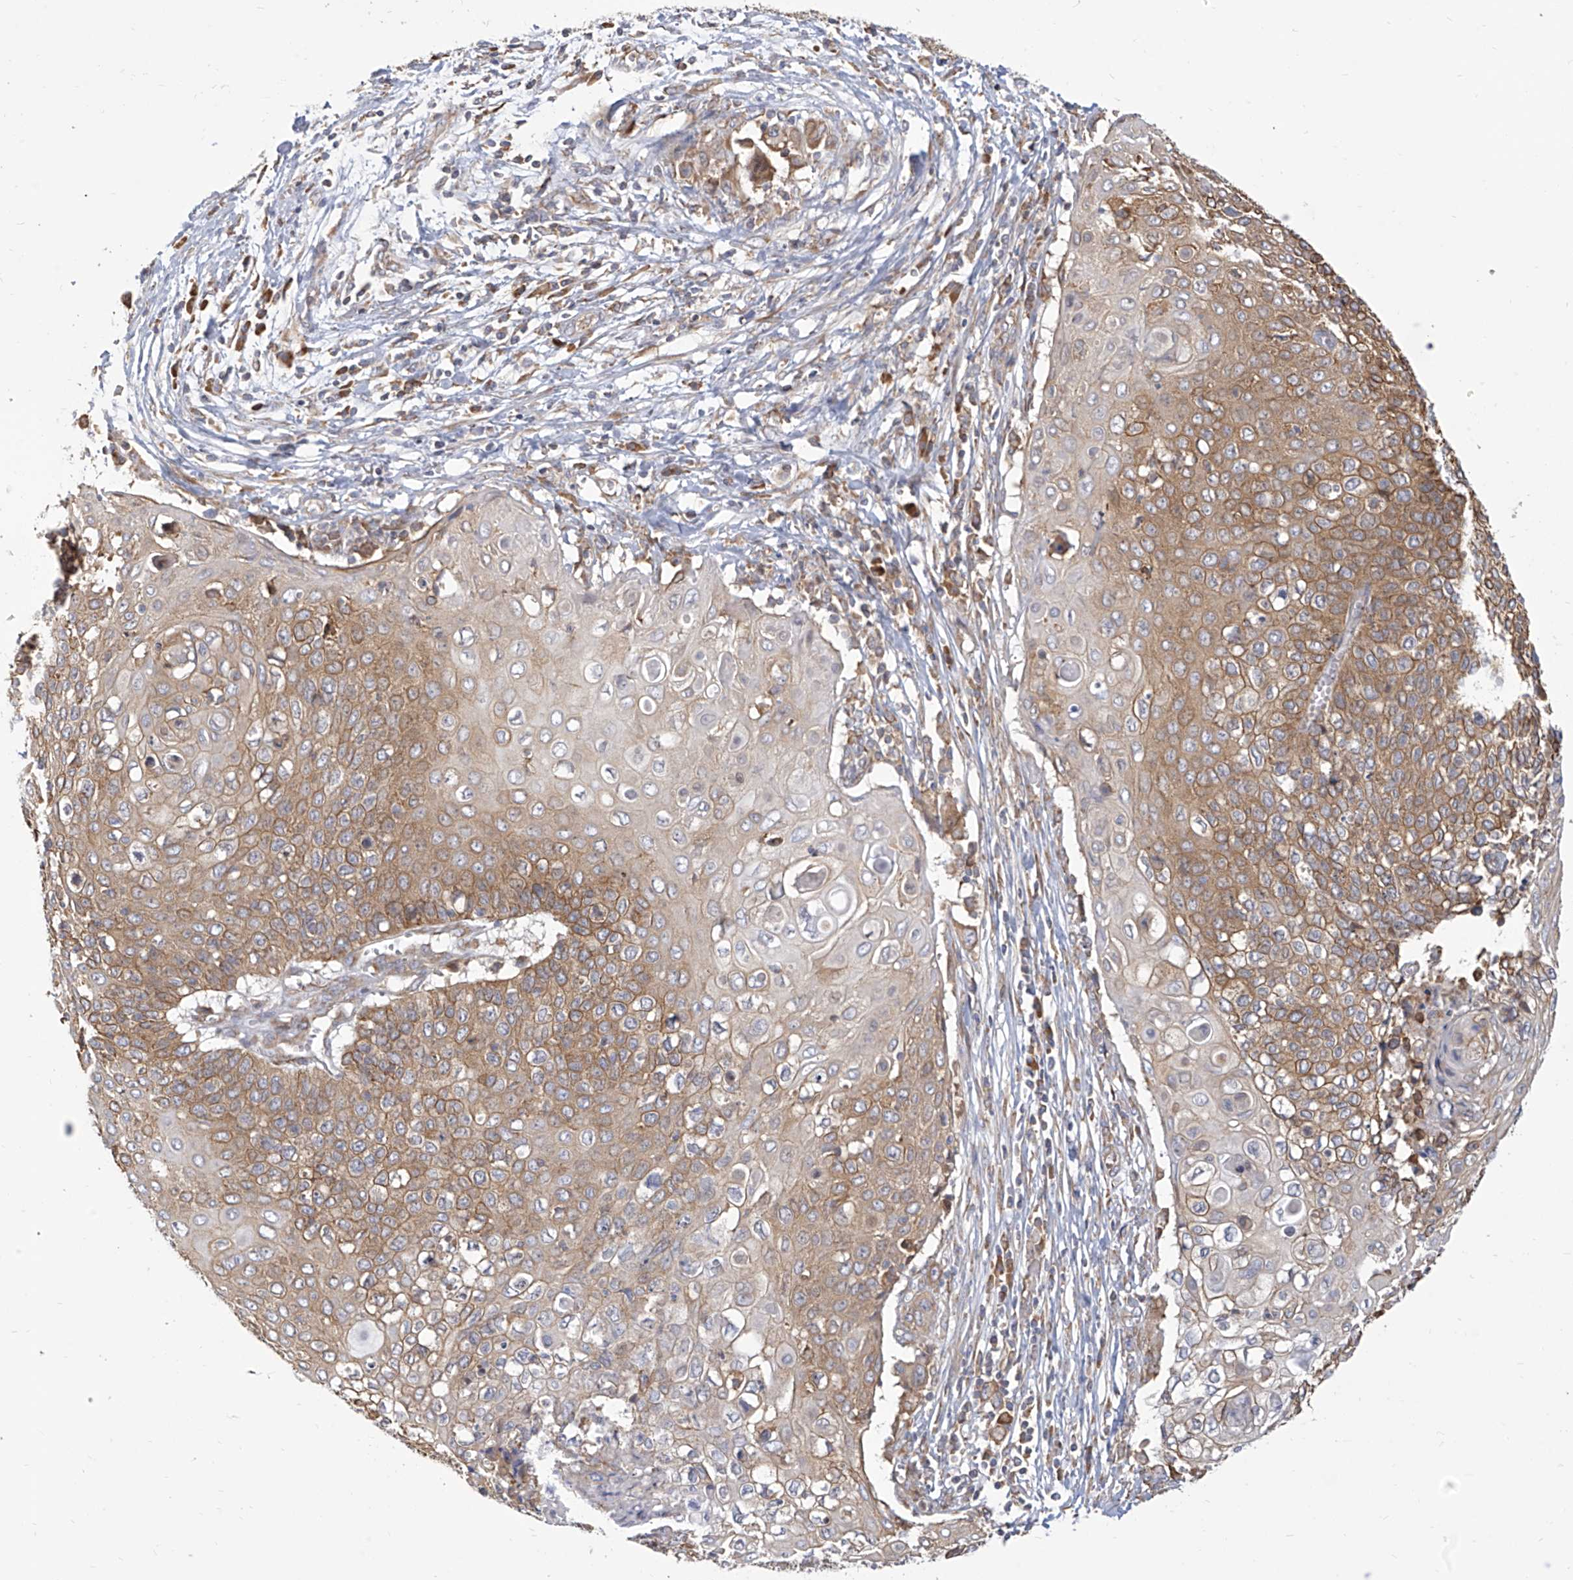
{"staining": {"intensity": "moderate", "quantity": "25%-75%", "location": "cytoplasmic/membranous"}, "tissue": "cervical cancer", "cell_type": "Tumor cells", "image_type": "cancer", "snomed": [{"axis": "morphology", "description": "Squamous cell carcinoma, NOS"}, {"axis": "topography", "description": "Cervix"}], "caption": "Protein expression analysis of cervical cancer reveals moderate cytoplasmic/membranous expression in approximately 25%-75% of tumor cells. (DAB (3,3'-diaminobenzidine) IHC with brightfield microscopy, high magnification).", "gene": "FAM83B", "patient": {"sex": "female", "age": 39}}